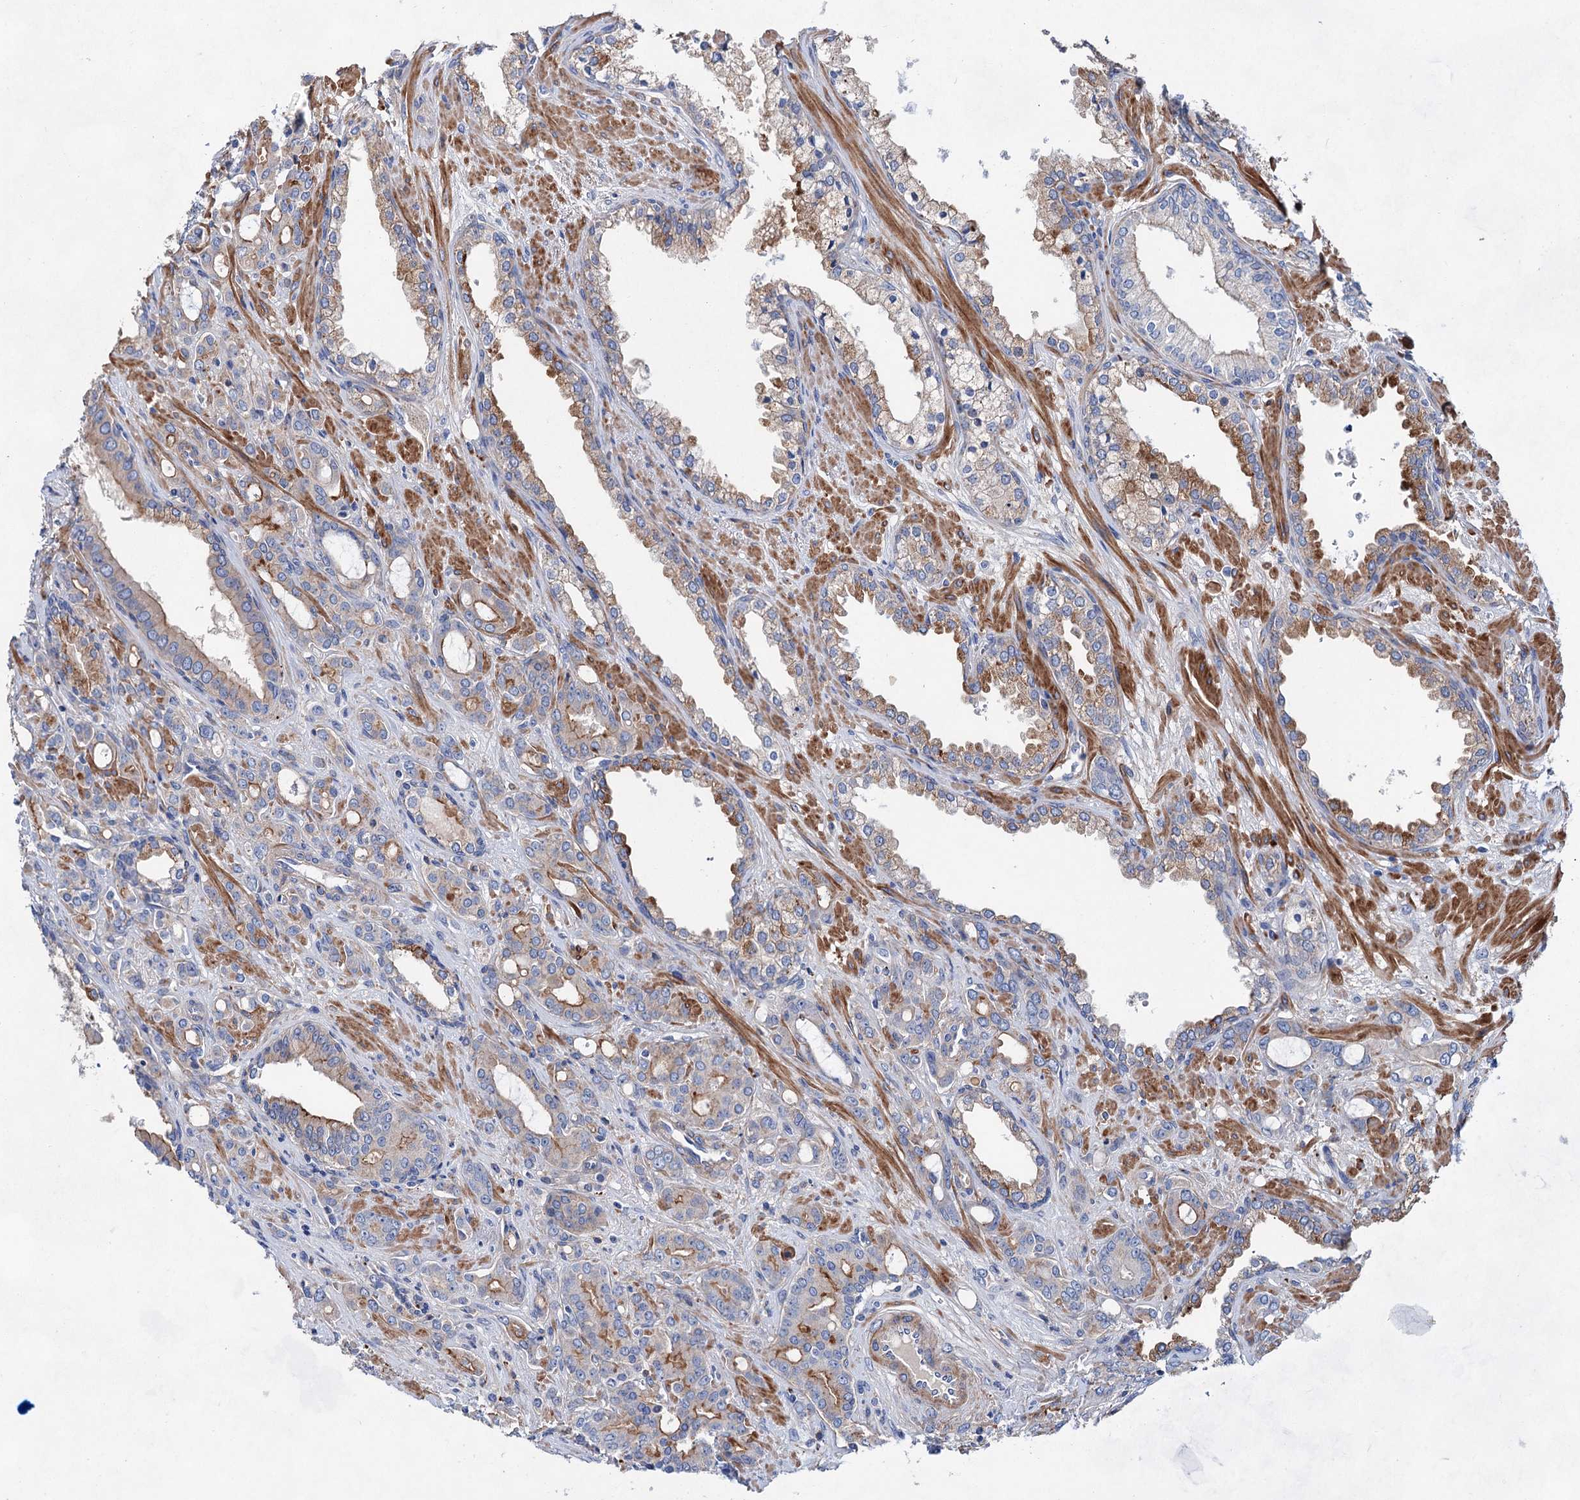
{"staining": {"intensity": "strong", "quantity": "<25%", "location": "cytoplasmic/membranous"}, "tissue": "prostate cancer", "cell_type": "Tumor cells", "image_type": "cancer", "snomed": [{"axis": "morphology", "description": "Adenocarcinoma, High grade"}, {"axis": "topography", "description": "Prostate"}], "caption": "High-magnification brightfield microscopy of adenocarcinoma (high-grade) (prostate) stained with DAB (3,3'-diaminobenzidine) (brown) and counterstained with hematoxylin (blue). tumor cells exhibit strong cytoplasmic/membranous expression is present in approximately<25% of cells.", "gene": "GPR155", "patient": {"sex": "male", "age": 72}}